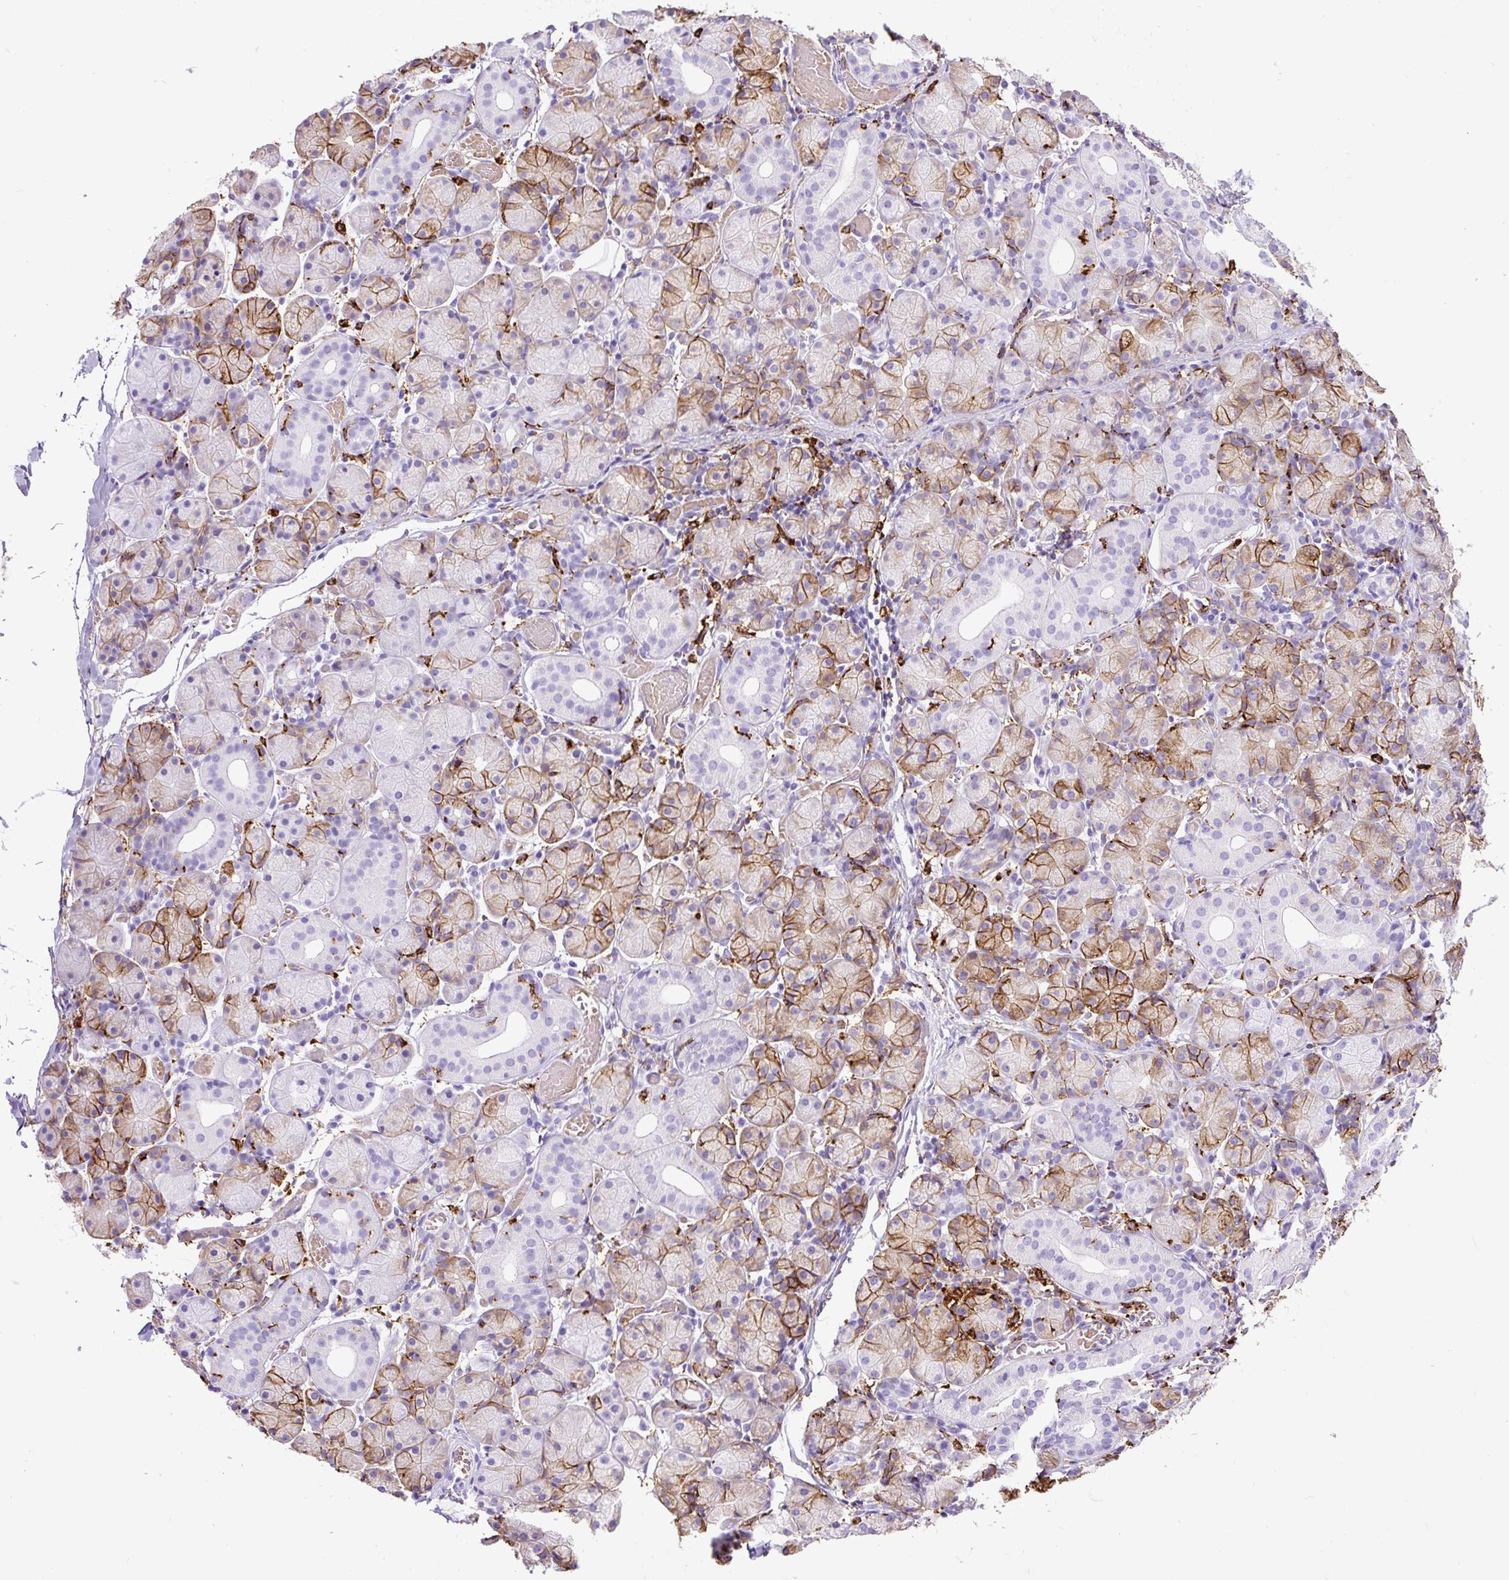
{"staining": {"intensity": "moderate", "quantity": "25%-75%", "location": "cytoplasmic/membranous"}, "tissue": "salivary gland", "cell_type": "Glandular cells", "image_type": "normal", "snomed": [{"axis": "morphology", "description": "Normal tissue, NOS"}, {"axis": "topography", "description": "Salivary gland"}], "caption": "This is an image of immunohistochemistry (IHC) staining of normal salivary gland, which shows moderate positivity in the cytoplasmic/membranous of glandular cells.", "gene": "HLA", "patient": {"sex": "female", "age": 24}}